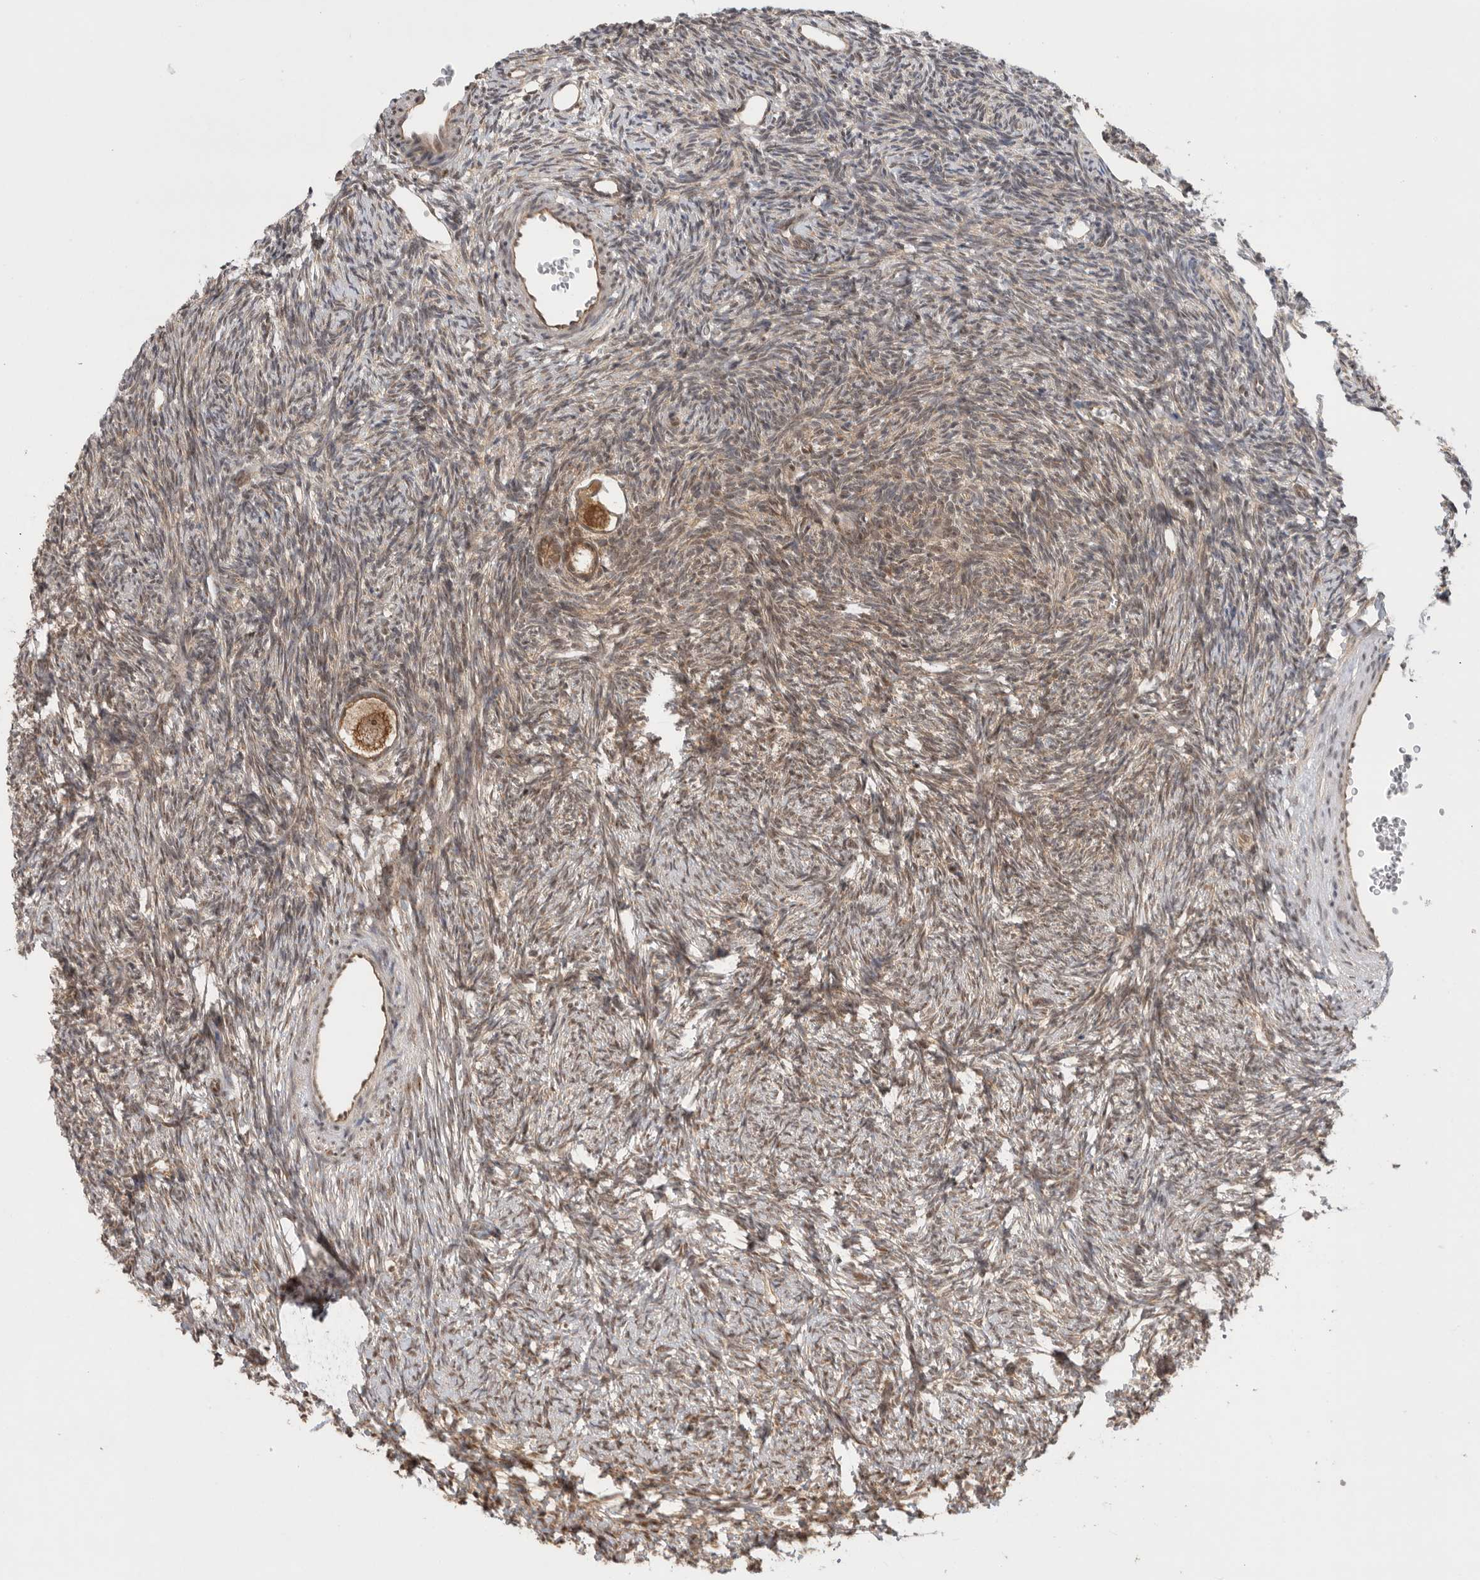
{"staining": {"intensity": "moderate", "quantity": ">75%", "location": "cytoplasmic/membranous,nuclear"}, "tissue": "ovary", "cell_type": "Follicle cells", "image_type": "normal", "snomed": [{"axis": "morphology", "description": "Normal tissue, NOS"}, {"axis": "topography", "description": "Ovary"}], "caption": "DAB immunohistochemical staining of benign ovary reveals moderate cytoplasmic/membranous,nuclear protein positivity in approximately >75% of follicle cells.", "gene": "VPS50", "patient": {"sex": "female", "age": 34}}